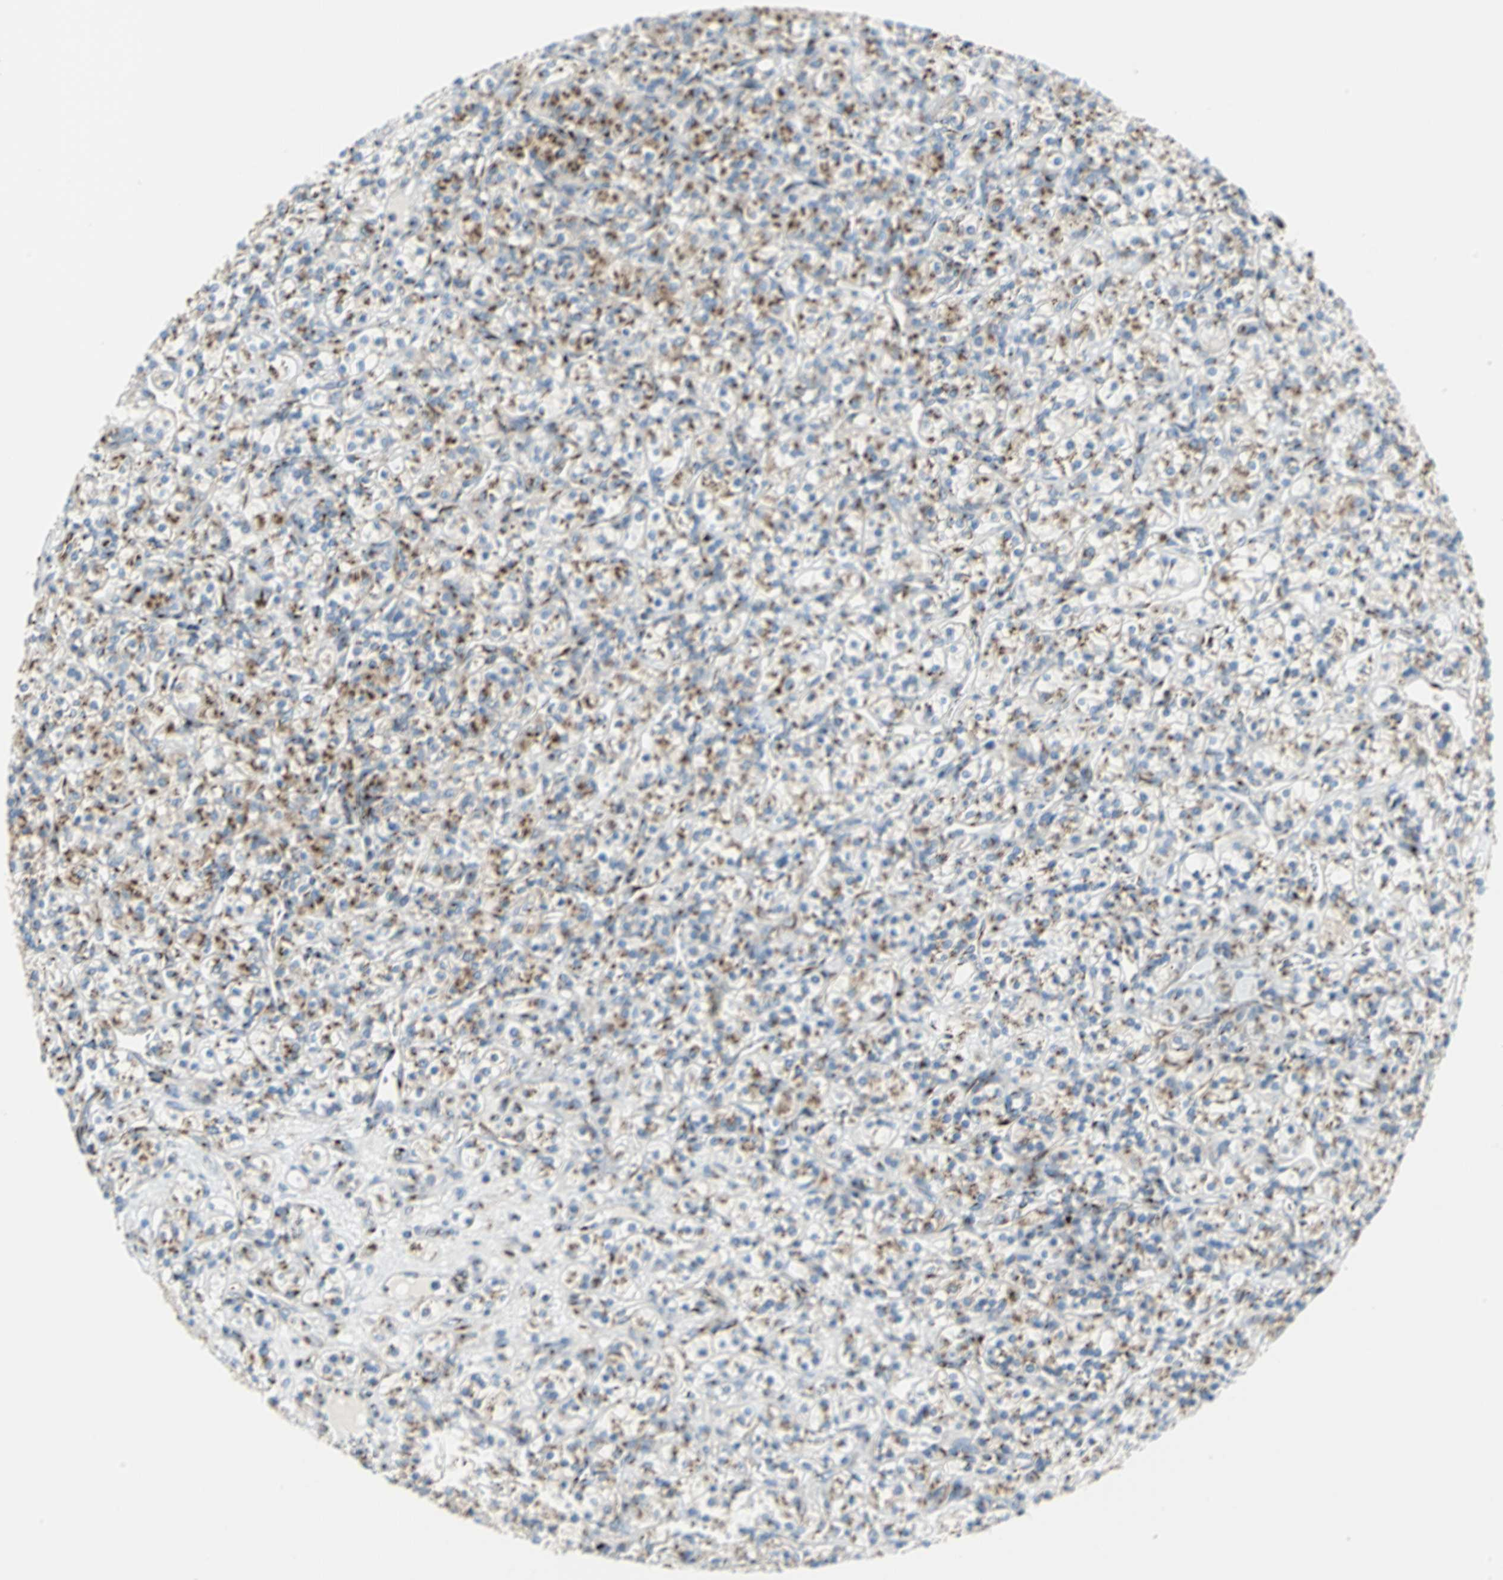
{"staining": {"intensity": "strong", "quantity": "25%-75%", "location": "cytoplasmic/membranous"}, "tissue": "renal cancer", "cell_type": "Tumor cells", "image_type": "cancer", "snomed": [{"axis": "morphology", "description": "Adenocarcinoma, NOS"}, {"axis": "topography", "description": "Kidney"}], "caption": "High-power microscopy captured an immunohistochemistry (IHC) image of adenocarcinoma (renal), revealing strong cytoplasmic/membranous positivity in approximately 25%-75% of tumor cells. (Stains: DAB in brown, nuclei in blue, Microscopy: brightfield microscopy at high magnification).", "gene": "GPR3", "patient": {"sex": "male", "age": 77}}